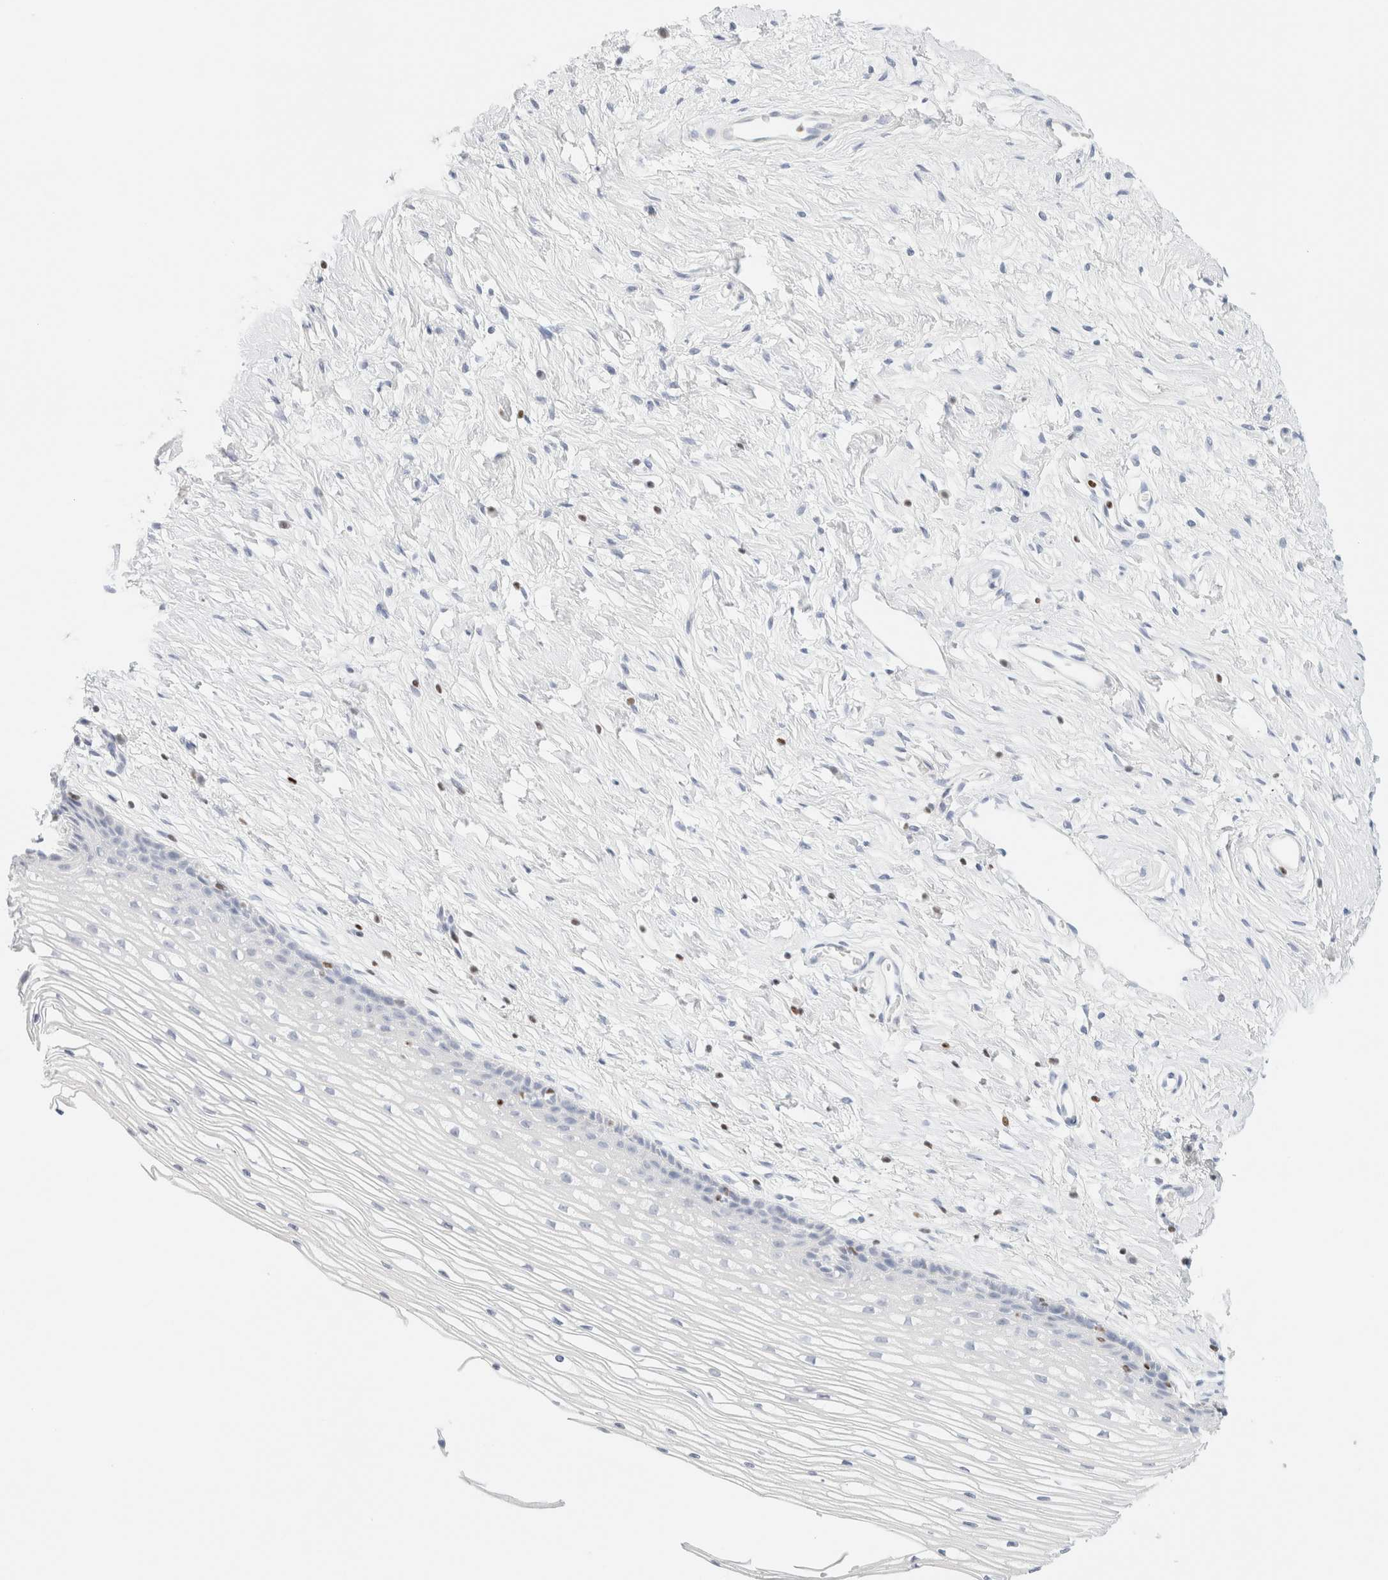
{"staining": {"intensity": "negative", "quantity": "none", "location": "none"}, "tissue": "cervix", "cell_type": "Glandular cells", "image_type": "normal", "snomed": [{"axis": "morphology", "description": "Normal tissue, NOS"}, {"axis": "topography", "description": "Cervix"}], "caption": "A photomicrograph of human cervix is negative for staining in glandular cells. (Stains: DAB (3,3'-diaminobenzidine) IHC with hematoxylin counter stain, Microscopy: brightfield microscopy at high magnification).", "gene": "IKZF3", "patient": {"sex": "female", "age": 77}}